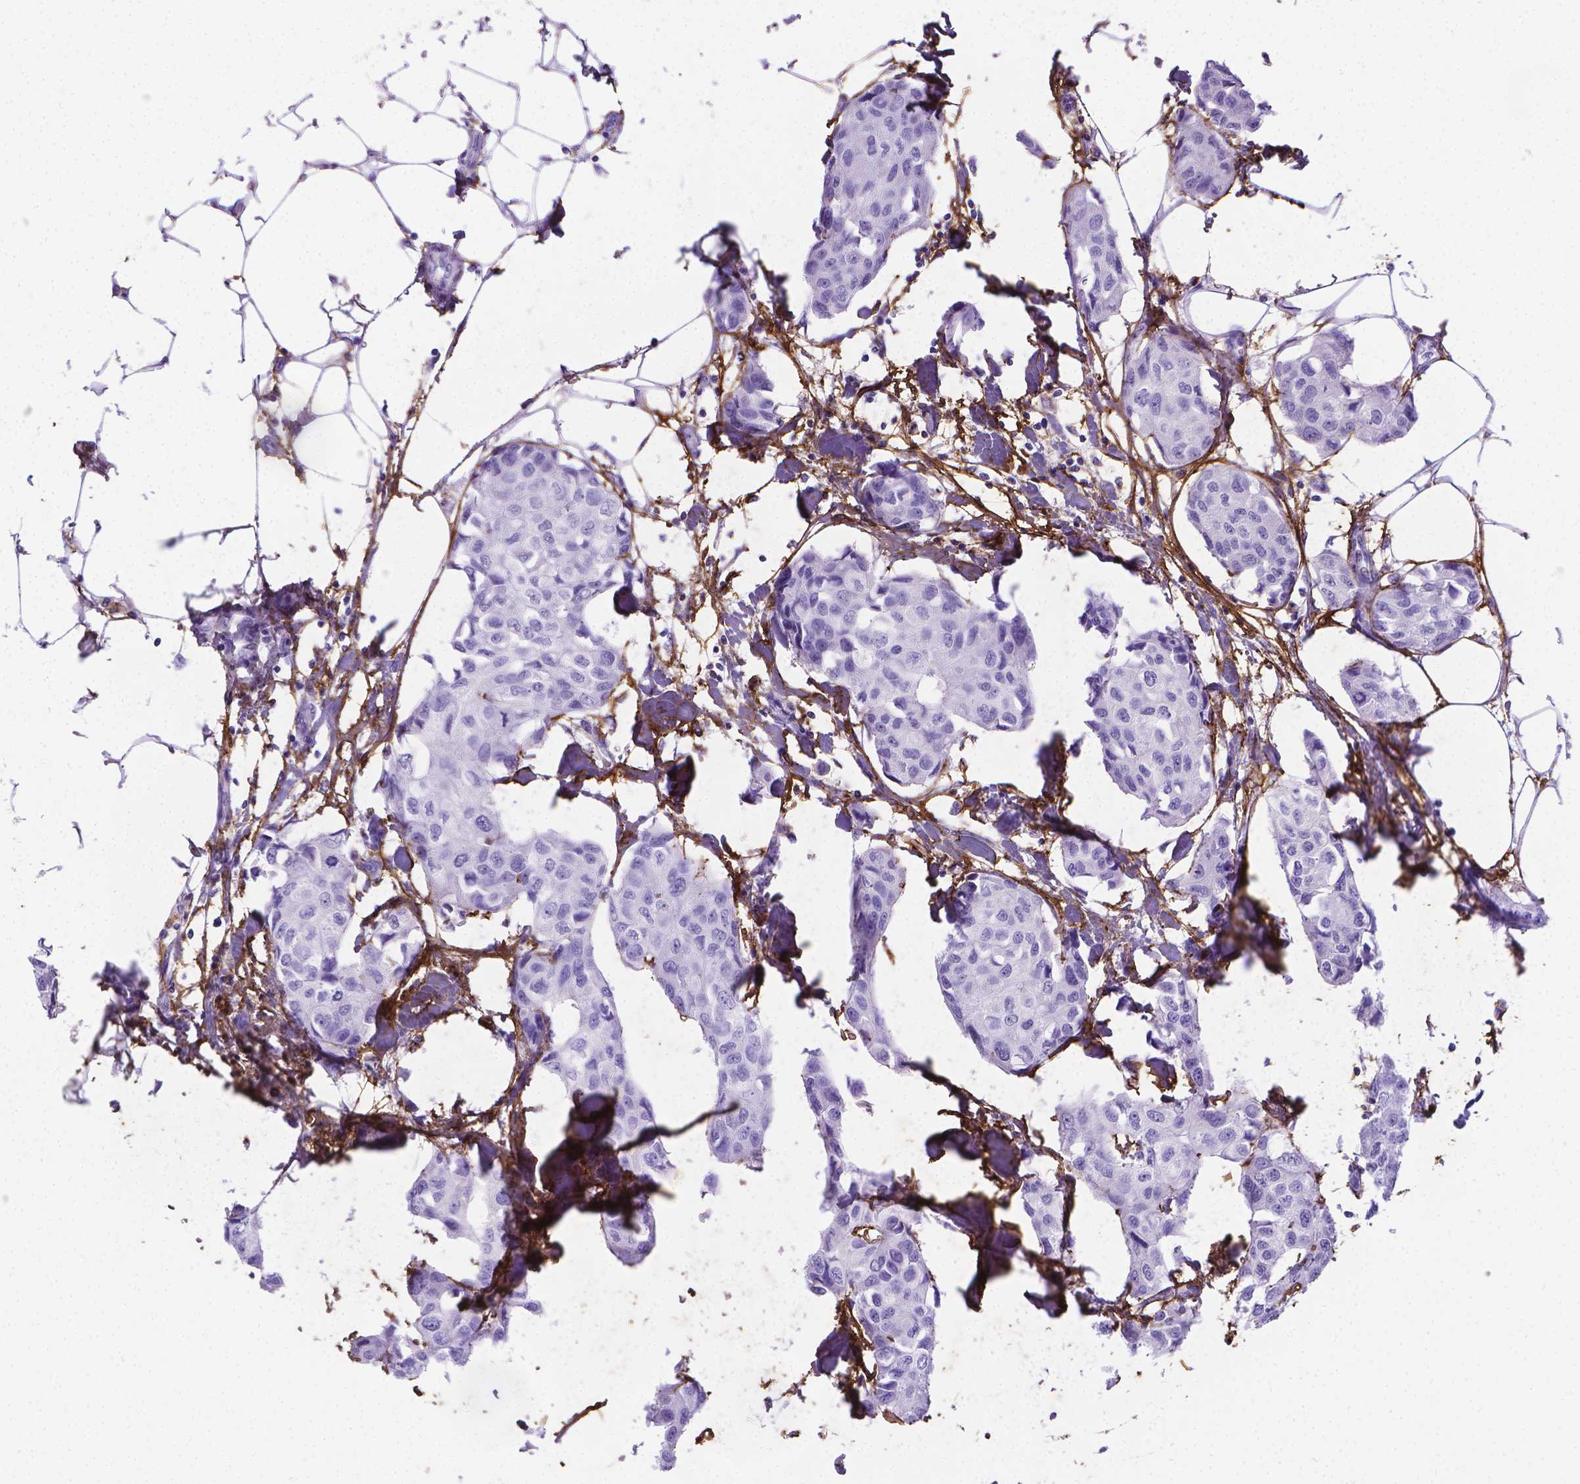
{"staining": {"intensity": "negative", "quantity": "none", "location": "none"}, "tissue": "breast cancer", "cell_type": "Tumor cells", "image_type": "cancer", "snomed": [{"axis": "morphology", "description": "Duct carcinoma"}, {"axis": "topography", "description": "Breast"}], "caption": "Tumor cells show no significant expression in breast invasive ductal carcinoma.", "gene": "MFAP2", "patient": {"sex": "female", "age": 80}}